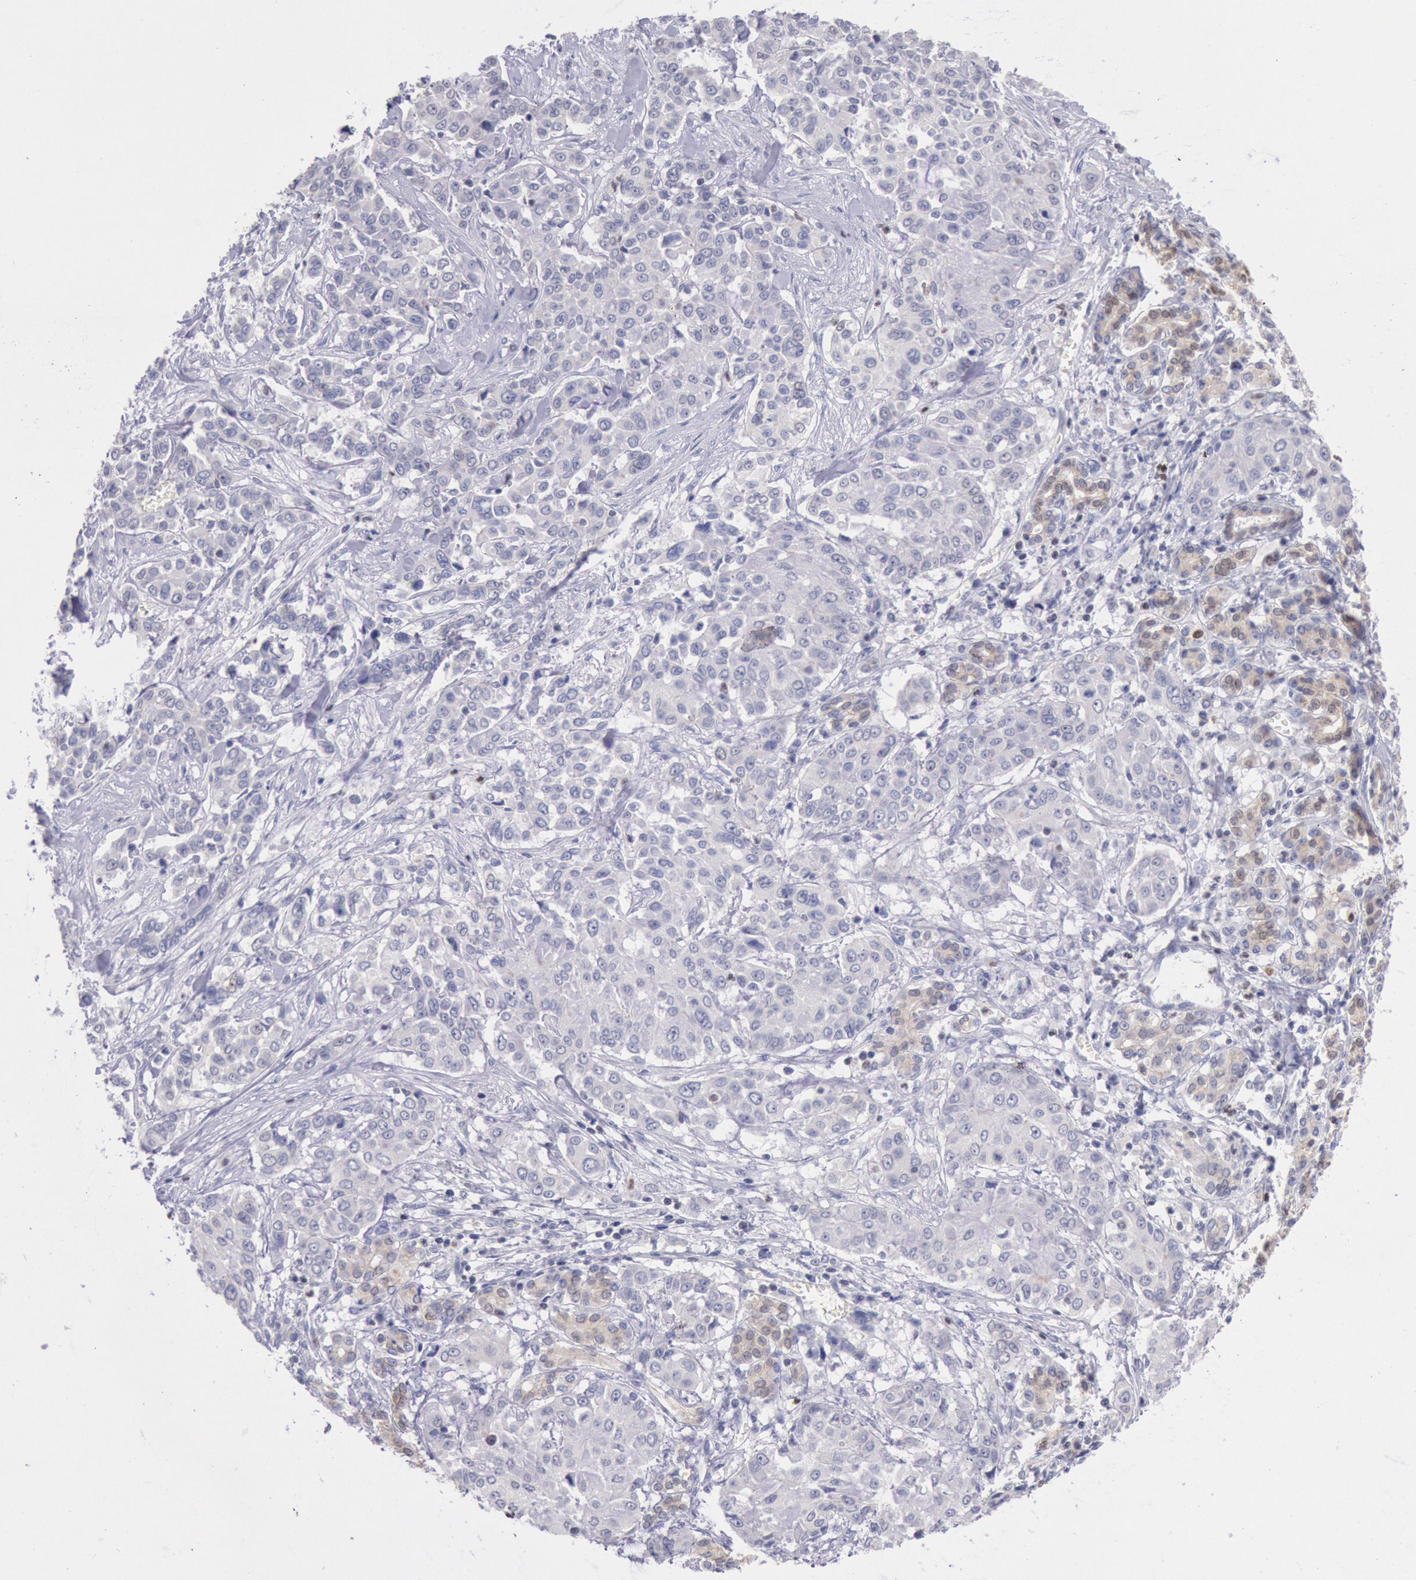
{"staining": {"intensity": "negative", "quantity": "none", "location": "none"}, "tissue": "pancreatic cancer", "cell_type": "Tumor cells", "image_type": "cancer", "snomed": [{"axis": "morphology", "description": "Adenocarcinoma, NOS"}, {"axis": "topography", "description": "Pancreas"}], "caption": "An image of pancreatic cancer stained for a protein displays no brown staining in tumor cells.", "gene": "RPS6KA5", "patient": {"sex": "female", "age": 52}}